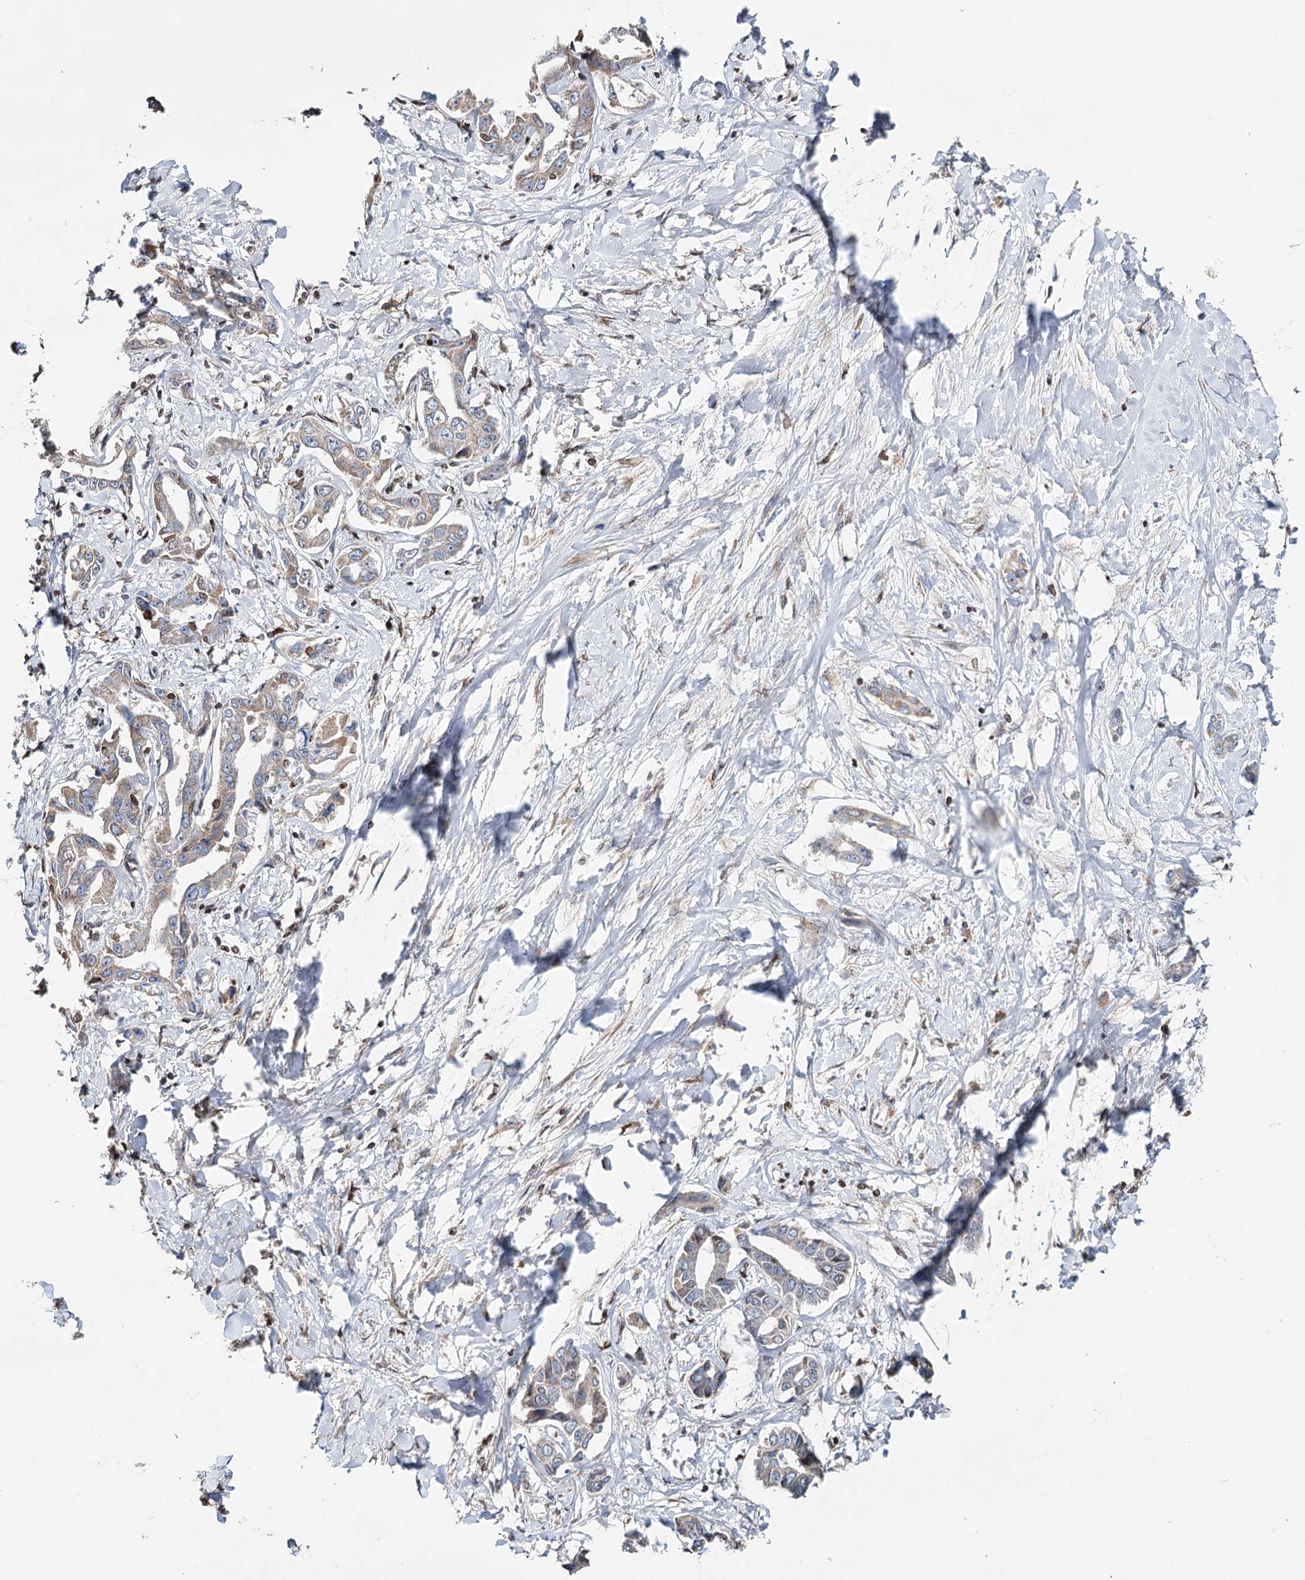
{"staining": {"intensity": "weak", "quantity": "25%-75%", "location": "cytoplasmic/membranous"}, "tissue": "liver cancer", "cell_type": "Tumor cells", "image_type": "cancer", "snomed": [{"axis": "morphology", "description": "Cholangiocarcinoma"}, {"axis": "topography", "description": "Liver"}], "caption": "Immunohistochemical staining of cholangiocarcinoma (liver) displays low levels of weak cytoplasmic/membranous staining in approximately 25%-75% of tumor cells.", "gene": "CFAP46", "patient": {"sex": "male", "age": 59}}